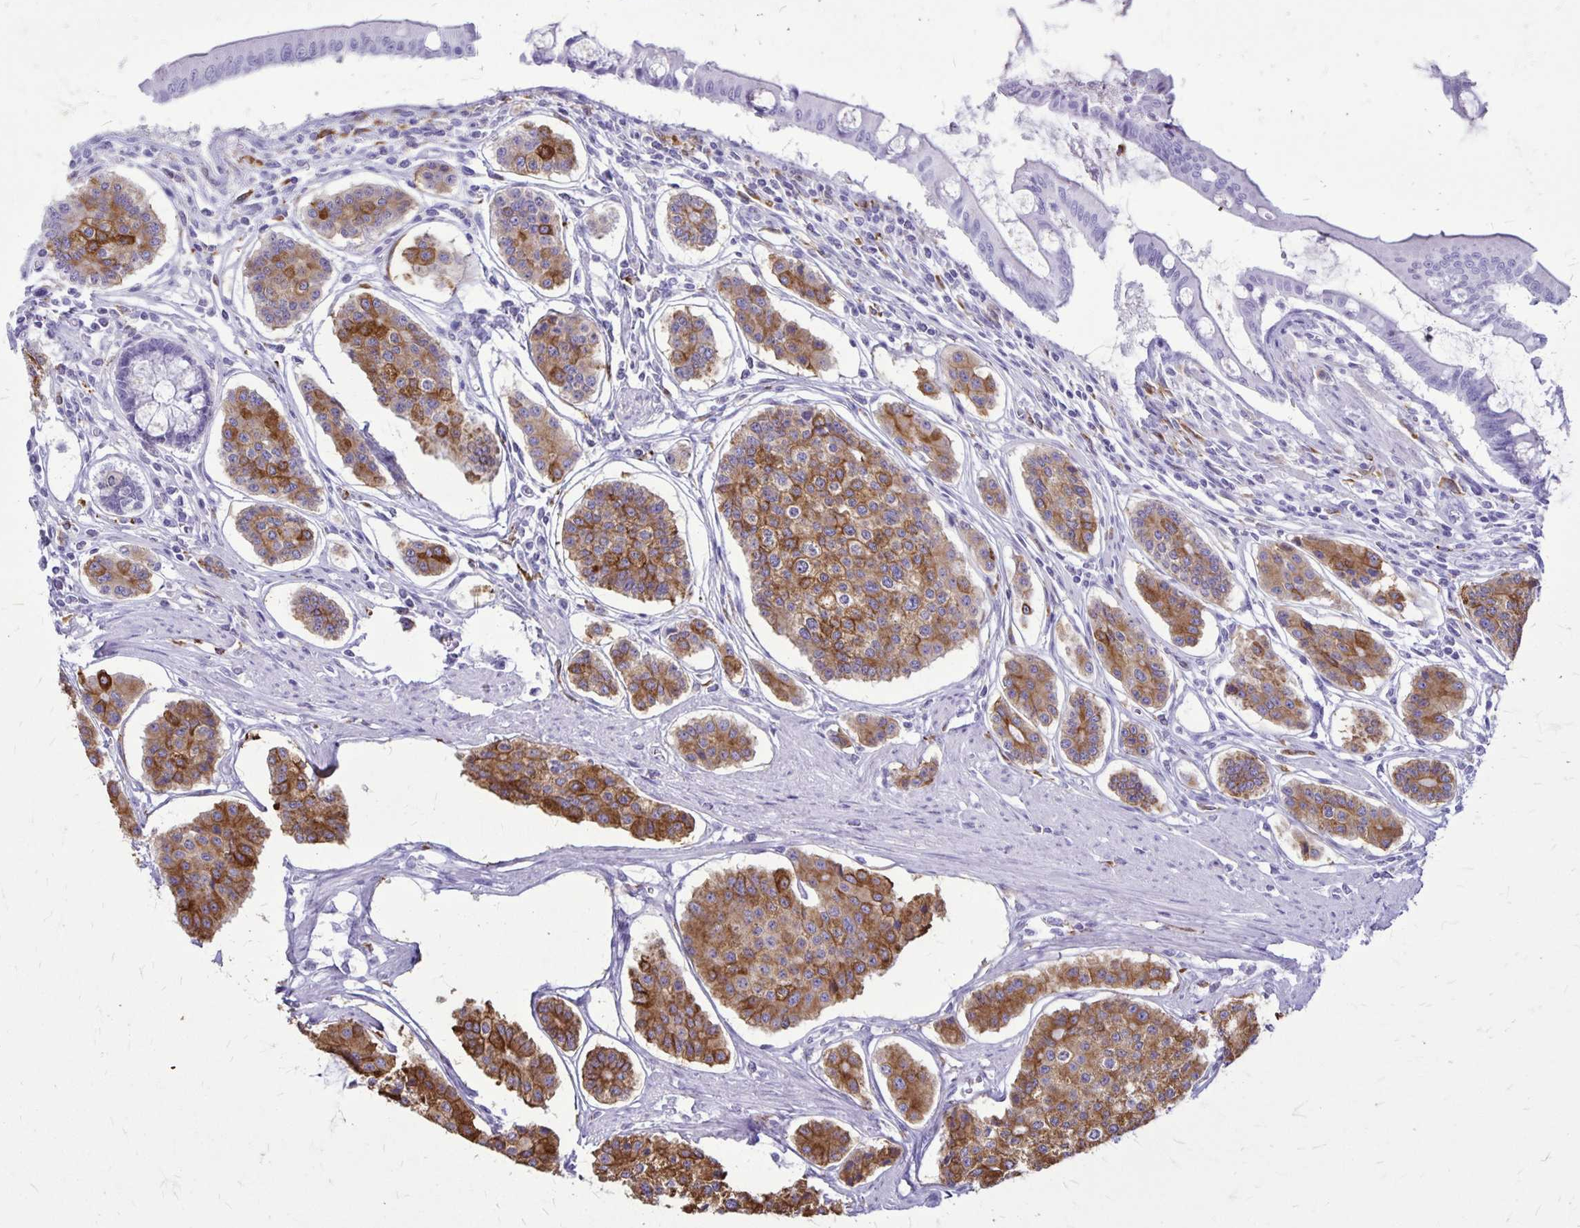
{"staining": {"intensity": "moderate", "quantity": ">75%", "location": "cytoplasmic/membranous"}, "tissue": "carcinoid", "cell_type": "Tumor cells", "image_type": "cancer", "snomed": [{"axis": "morphology", "description": "Carcinoid, malignant, NOS"}, {"axis": "topography", "description": "Small intestine"}], "caption": "Carcinoid stained with immunohistochemistry reveals moderate cytoplasmic/membranous expression in about >75% of tumor cells.", "gene": "RTN1", "patient": {"sex": "female", "age": 65}}